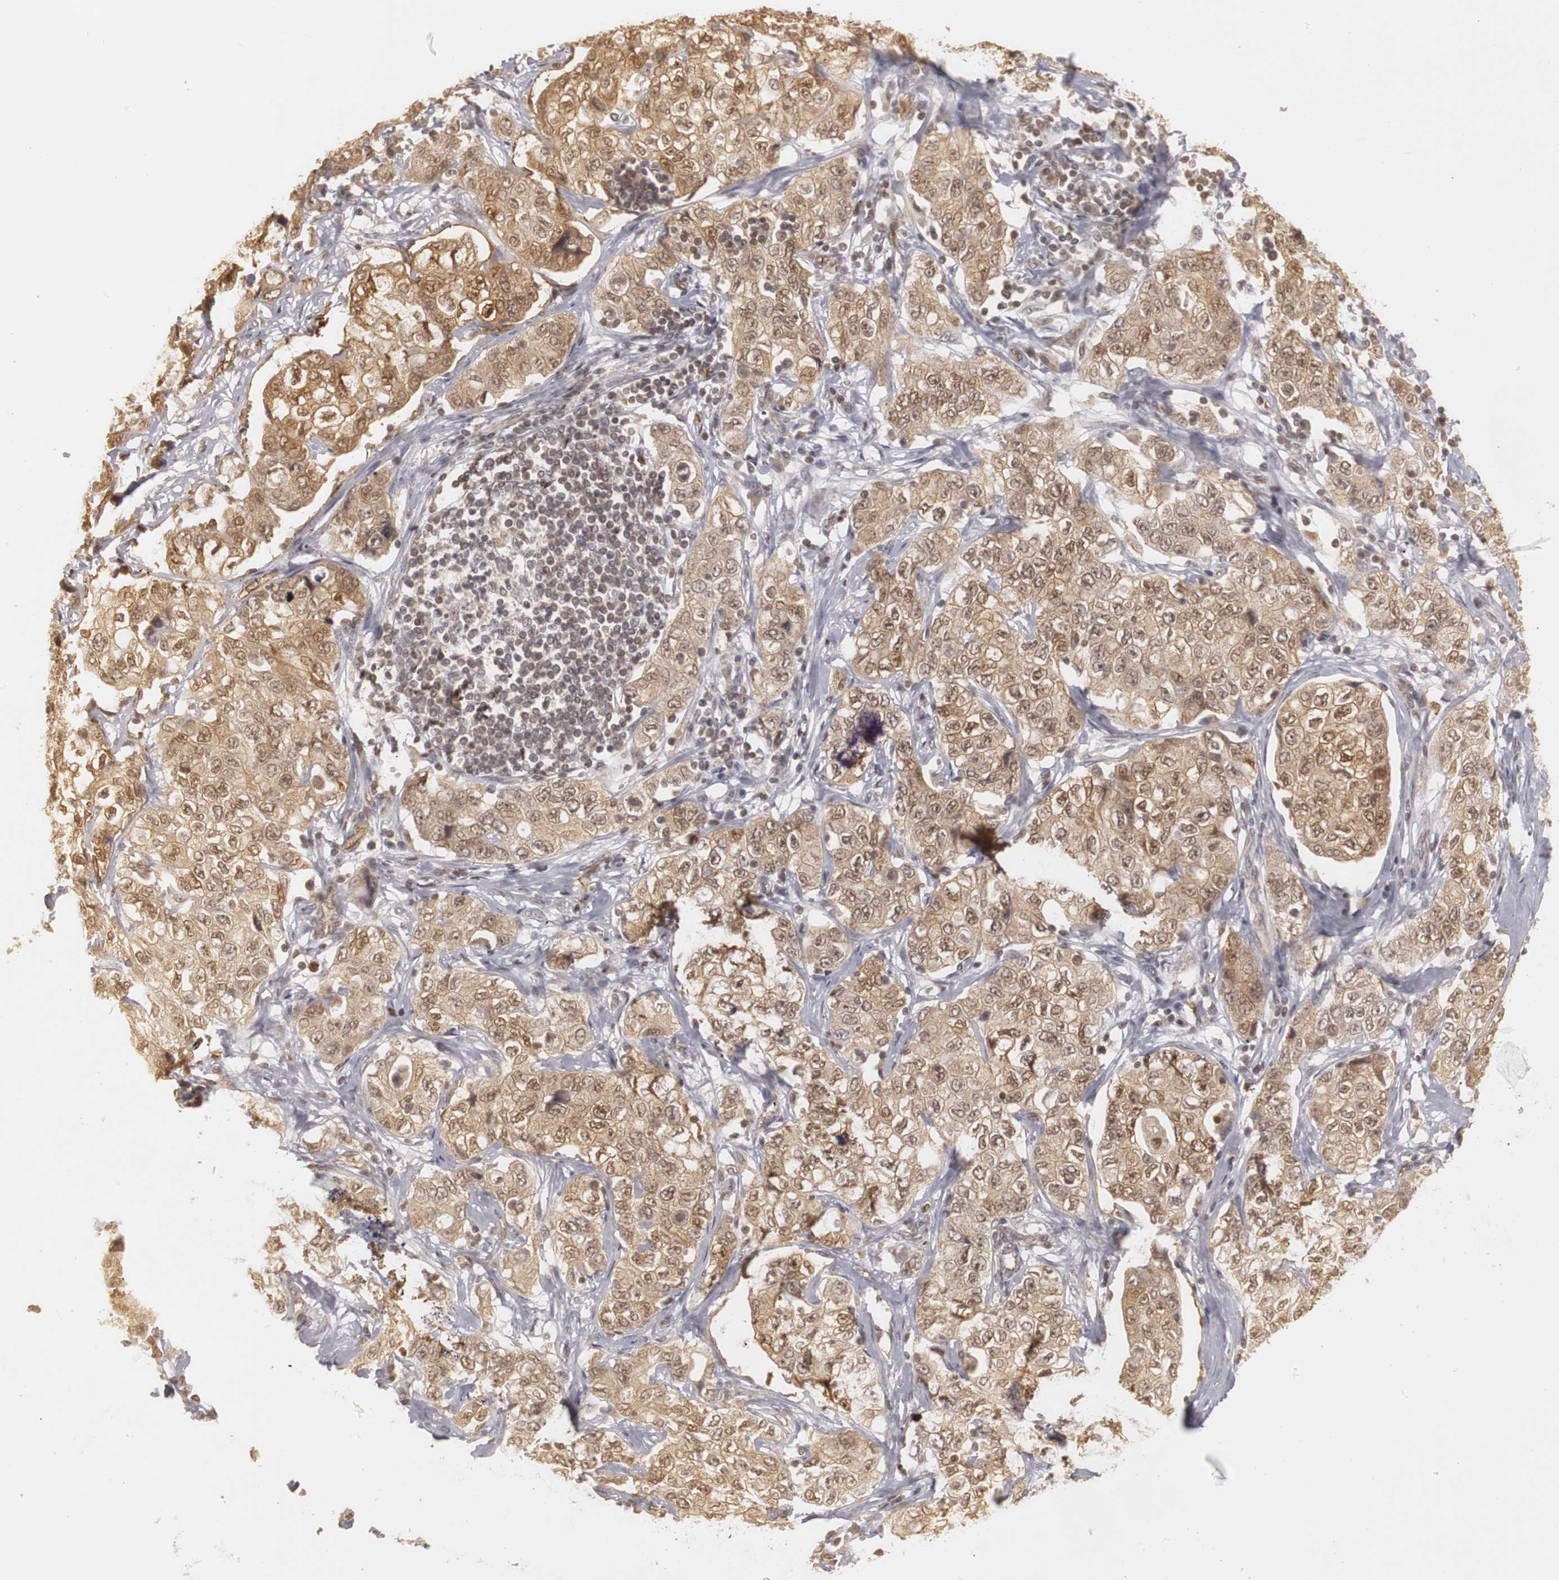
{"staining": {"intensity": "moderate", "quantity": ">75%", "location": "cytoplasmic/membranous,nuclear"}, "tissue": "stomach cancer", "cell_type": "Tumor cells", "image_type": "cancer", "snomed": [{"axis": "morphology", "description": "Adenocarcinoma, NOS"}, {"axis": "topography", "description": "Stomach"}], "caption": "Moderate cytoplasmic/membranous and nuclear protein positivity is appreciated in approximately >75% of tumor cells in stomach adenocarcinoma.", "gene": "PLEKHA1", "patient": {"sex": "male", "age": 48}}